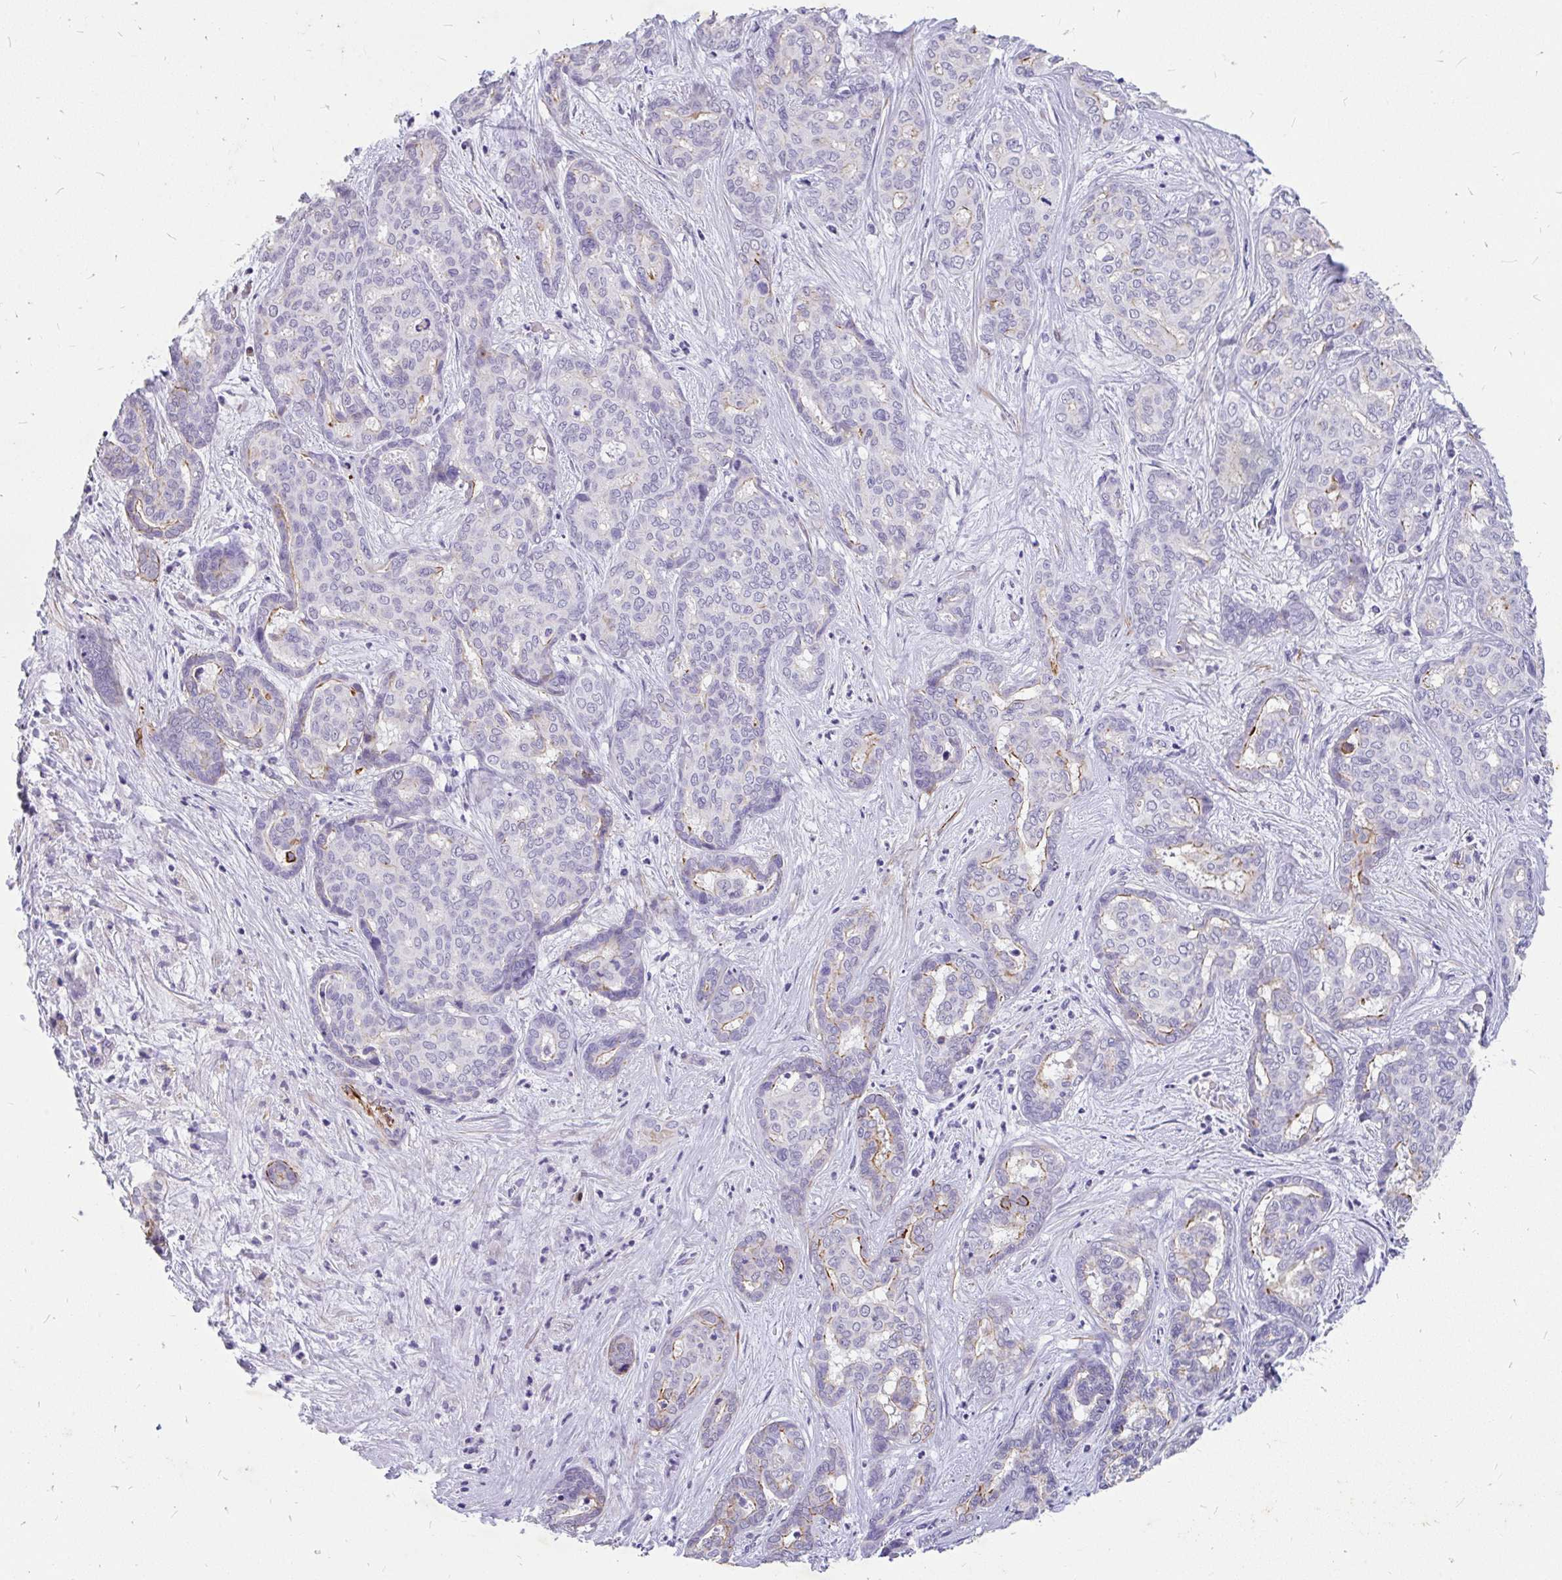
{"staining": {"intensity": "moderate", "quantity": "<25%", "location": "cytoplasmic/membranous"}, "tissue": "liver cancer", "cell_type": "Tumor cells", "image_type": "cancer", "snomed": [{"axis": "morphology", "description": "Cholangiocarcinoma"}, {"axis": "topography", "description": "Liver"}], "caption": "Cholangiocarcinoma (liver) stained with DAB IHC exhibits low levels of moderate cytoplasmic/membranous staining in approximately <25% of tumor cells.", "gene": "EML5", "patient": {"sex": "female", "age": 64}}